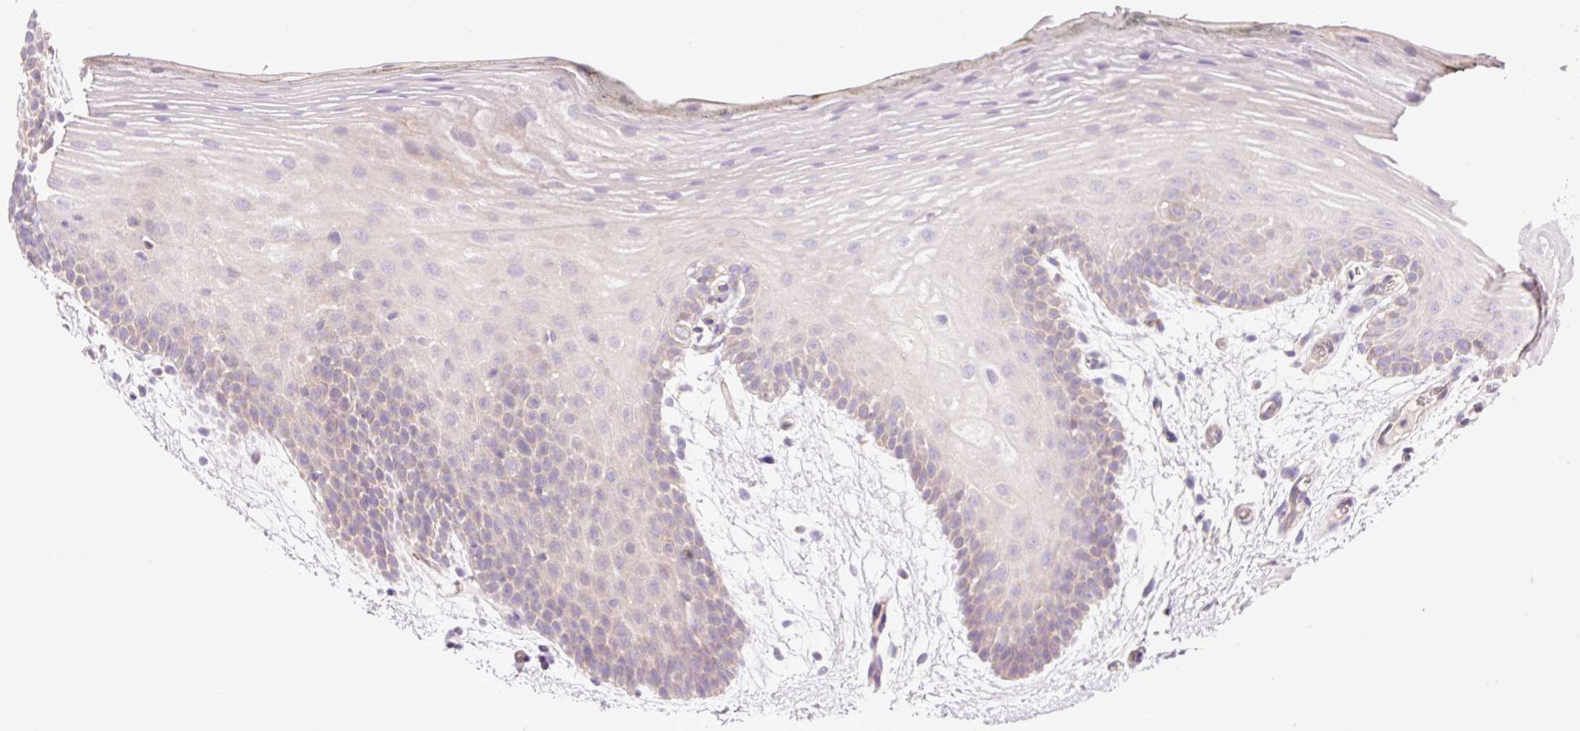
{"staining": {"intensity": "weak", "quantity": "<25%", "location": "cytoplasmic/membranous"}, "tissue": "oral mucosa", "cell_type": "Squamous epithelial cells", "image_type": "normal", "snomed": [{"axis": "morphology", "description": "Normal tissue, NOS"}, {"axis": "morphology", "description": "Squamous cell carcinoma, NOS"}, {"axis": "topography", "description": "Oral tissue"}, {"axis": "topography", "description": "Head-Neck"}], "caption": "DAB immunohistochemical staining of normal human oral mucosa shows no significant positivity in squamous epithelial cells.", "gene": "IMMT", "patient": {"sex": "female", "age": 81}}